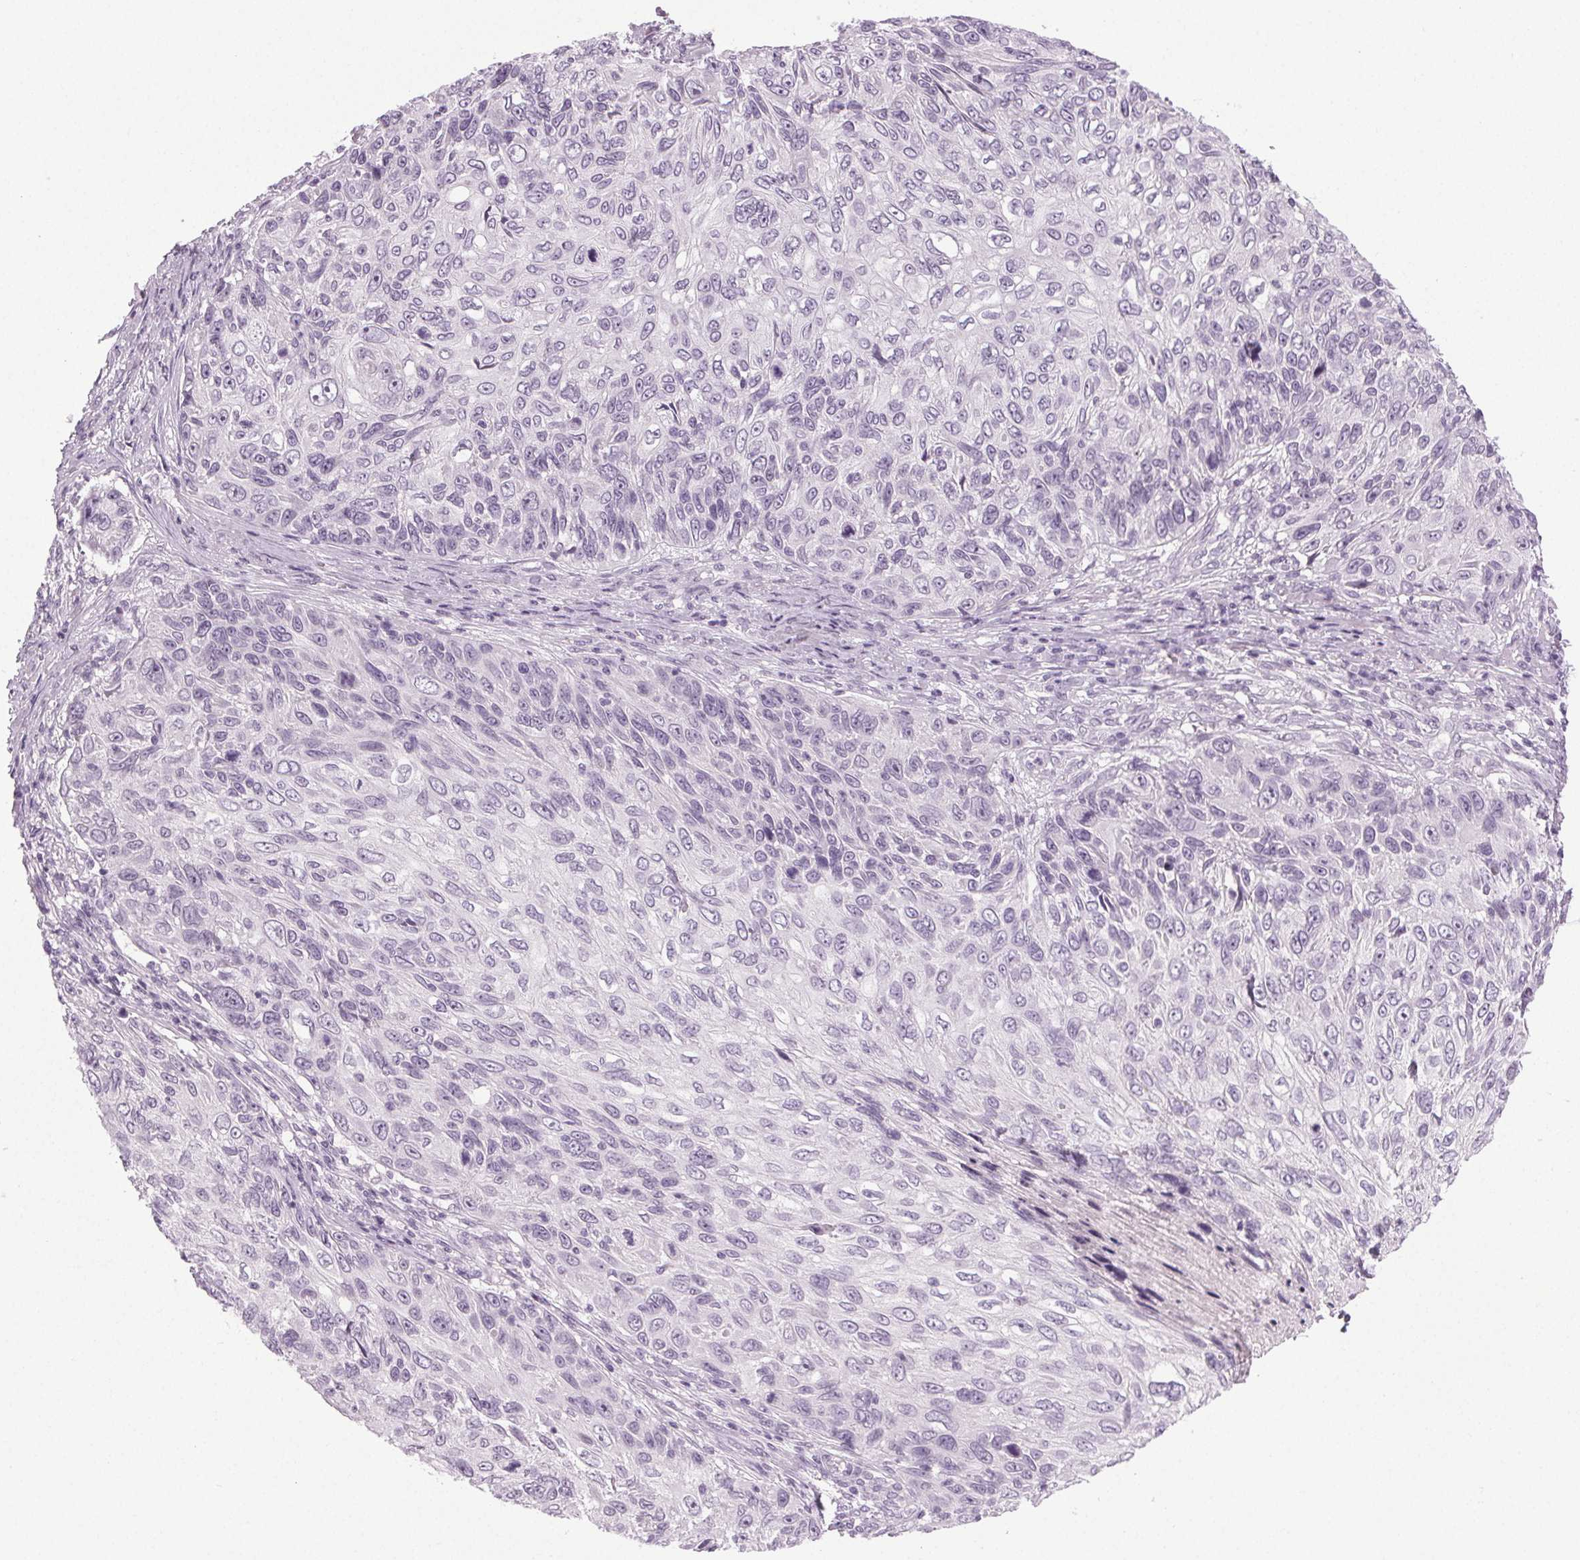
{"staining": {"intensity": "negative", "quantity": "none", "location": "none"}, "tissue": "skin cancer", "cell_type": "Tumor cells", "image_type": "cancer", "snomed": [{"axis": "morphology", "description": "Squamous cell carcinoma, NOS"}, {"axis": "topography", "description": "Skin"}], "caption": "Human skin squamous cell carcinoma stained for a protein using immunohistochemistry shows no positivity in tumor cells.", "gene": "IGF2BP1", "patient": {"sex": "male", "age": 92}}